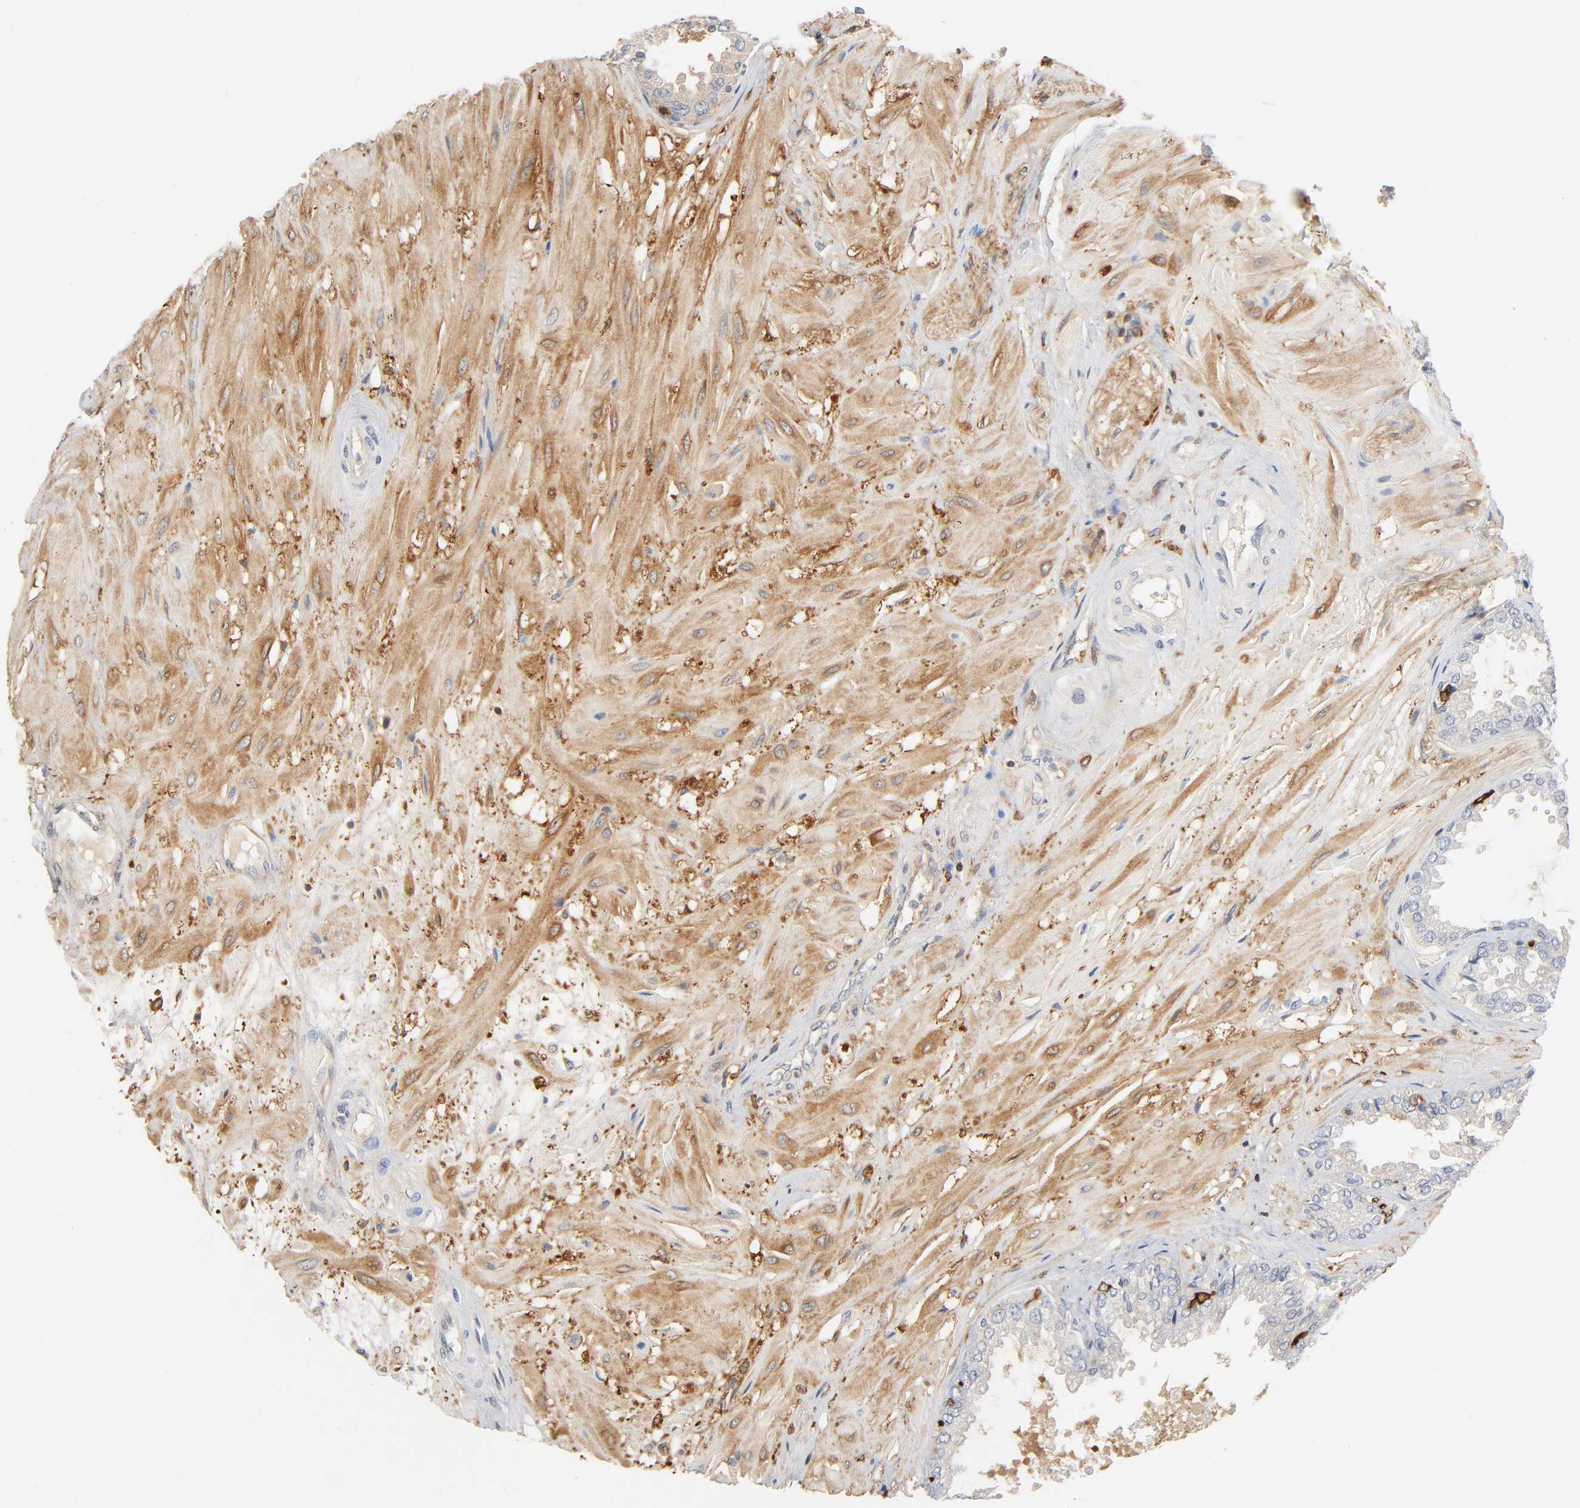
{"staining": {"intensity": "moderate", "quantity": "25%-75%", "location": "cytoplasmic/membranous"}, "tissue": "seminal vesicle", "cell_type": "Glandular cells", "image_type": "normal", "snomed": [{"axis": "morphology", "description": "Normal tissue, NOS"}, {"axis": "topography", "description": "Seminal veicle"}], "caption": "Immunohistochemistry (IHC) staining of benign seminal vesicle, which shows medium levels of moderate cytoplasmic/membranous expression in about 25%-75% of glandular cells indicating moderate cytoplasmic/membranous protein expression. The staining was performed using DAB (3,3'-diaminobenzidine) (brown) for protein detection and nuclei were counterstained in hematoxylin (blue).", "gene": "BIN1", "patient": {"sex": "male", "age": 46}}